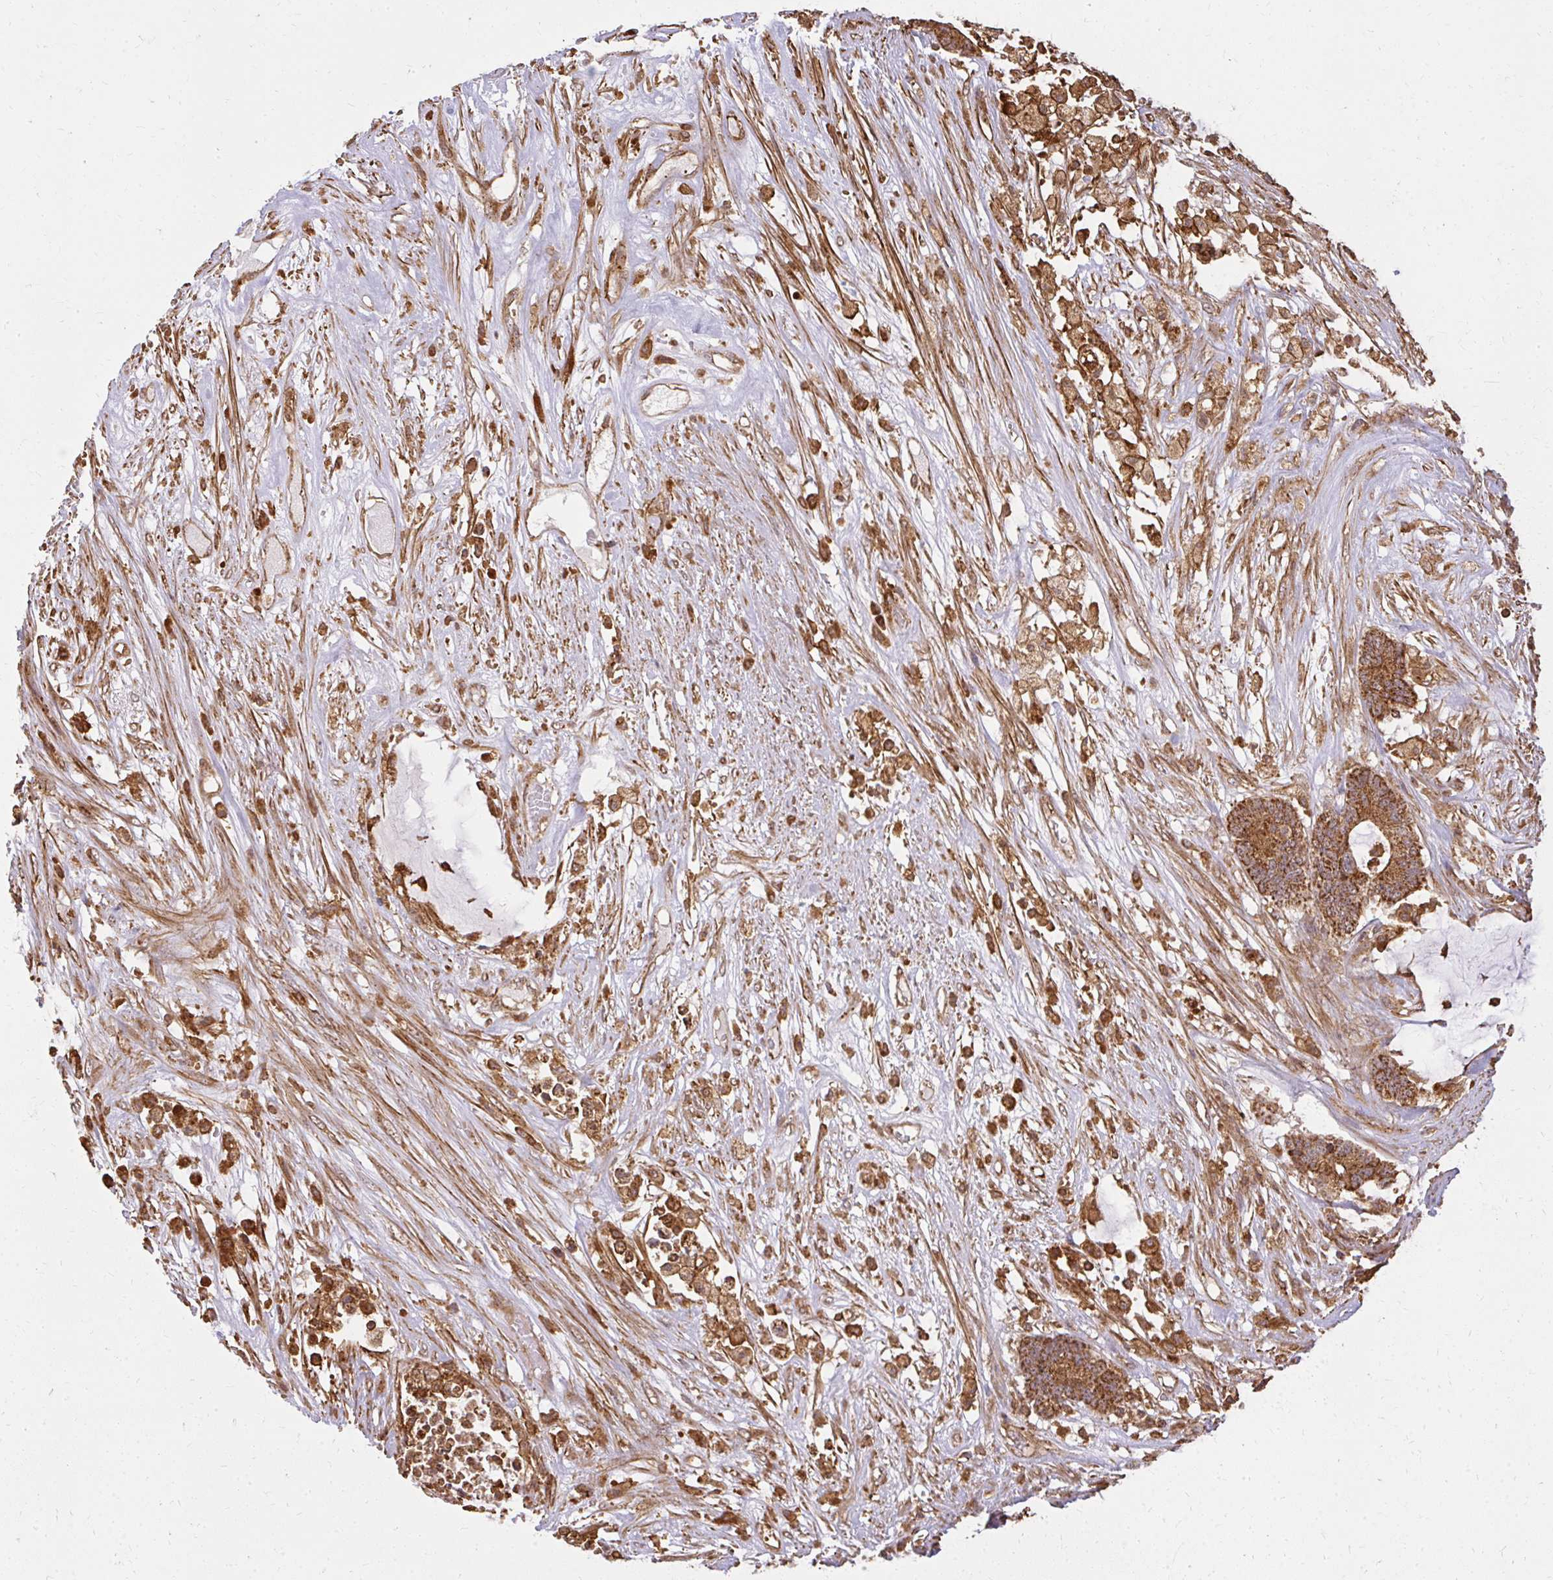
{"staining": {"intensity": "strong", "quantity": ">75%", "location": "cytoplasmic/membranous"}, "tissue": "colorectal cancer", "cell_type": "Tumor cells", "image_type": "cancer", "snomed": [{"axis": "morphology", "description": "Adenocarcinoma, NOS"}, {"axis": "topography", "description": "Colon"}], "caption": "An image of human colorectal cancer stained for a protein exhibits strong cytoplasmic/membranous brown staining in tumor cells.", "gene": "GNS", "patient": {"sex": "female", "age": 84}}